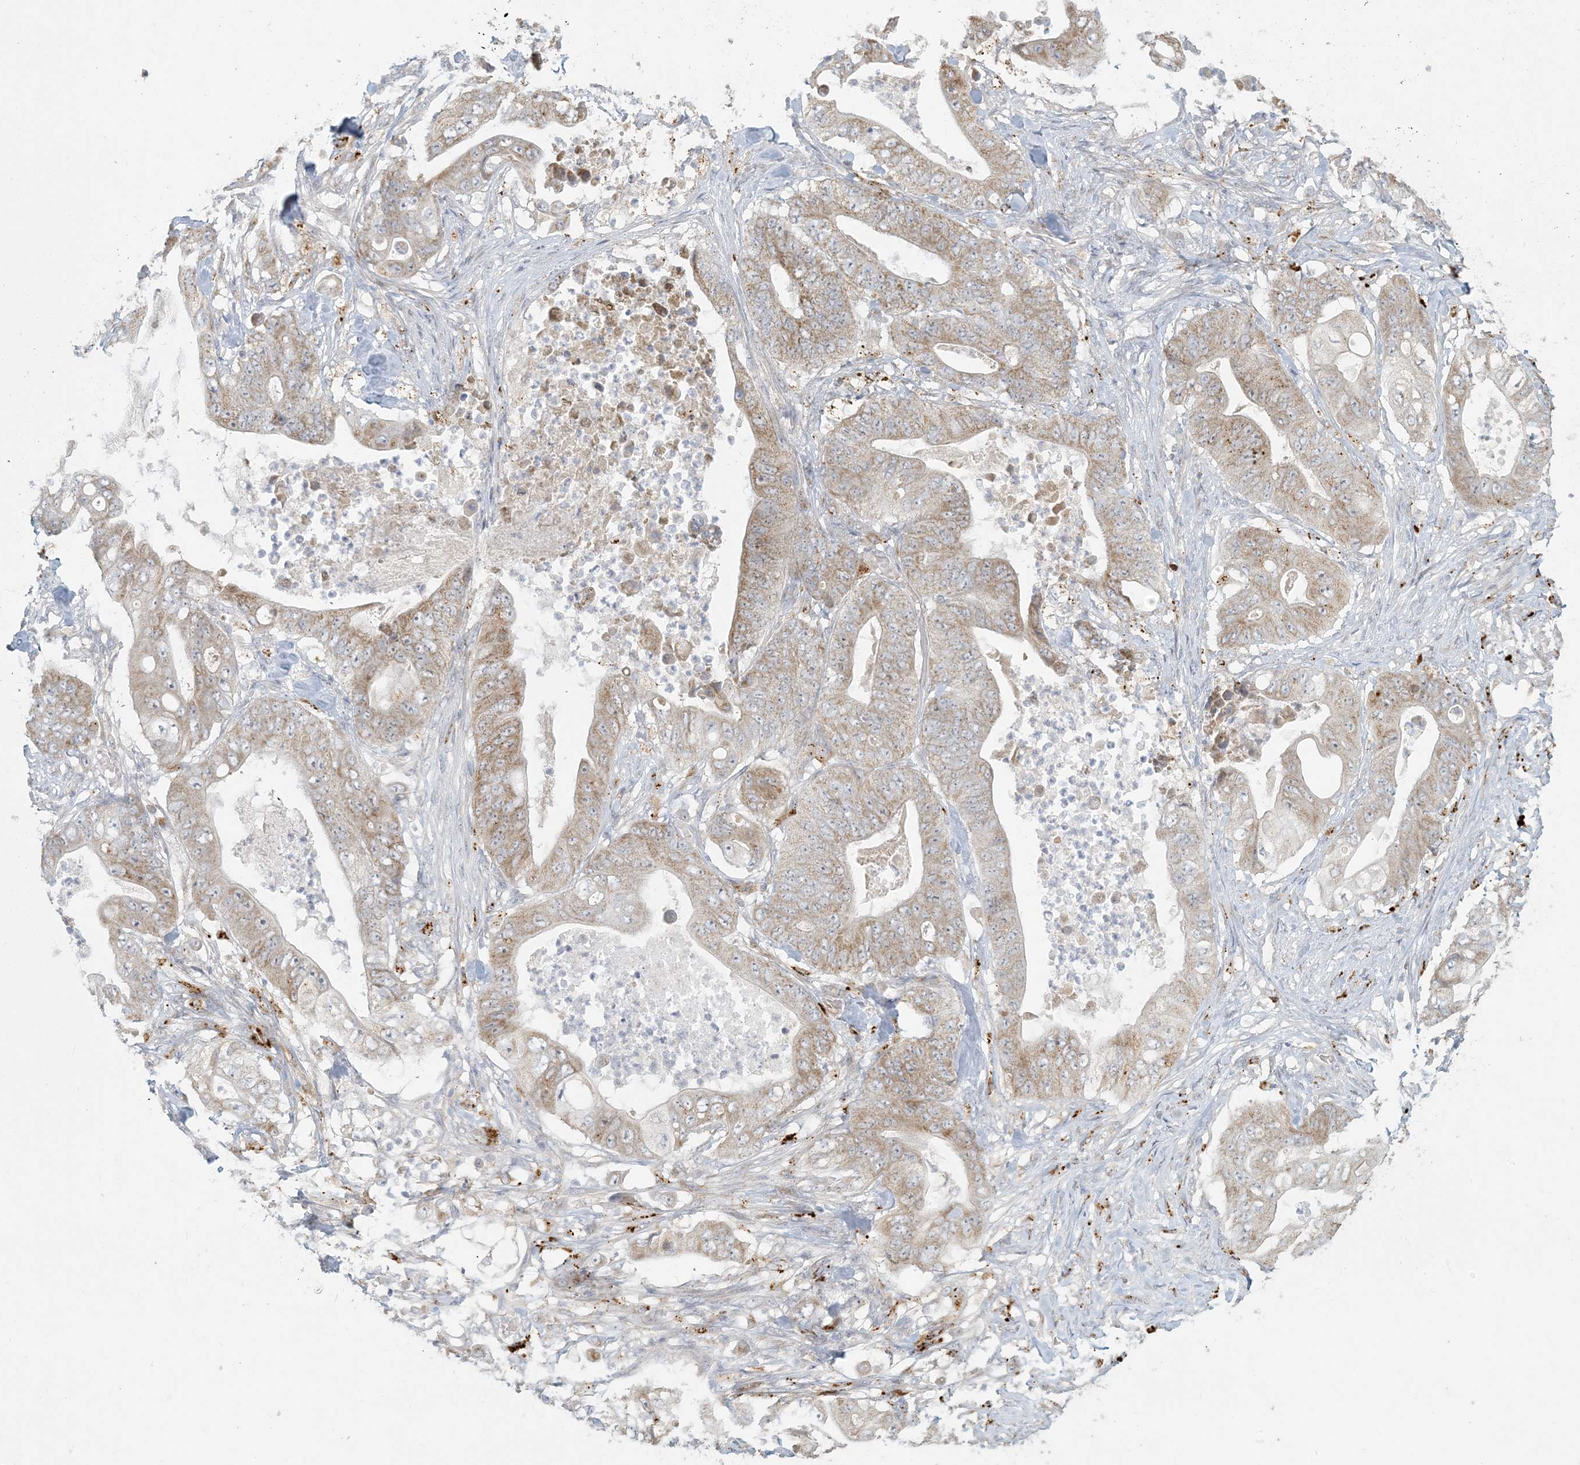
{"staining": {"intensity": "weak", "quantity": ">75%", "location": "cytoplasmic/membranous"}, "tissue": "stomach cancer", "cell_type": "Tumor cells", "image_type": "cancer", "snomed": [{"axis": "morphology", "description": "Adenocarcinoma, NOS"}, {"axis": "topography", "description": "Stomach"}], "caption": "Tumor cells demonstrate low levels of weak cytoplasmic/membranous positivity in approximately >75% of cells in stomach cancer.", "gene": "MCAT", "patient": {"sex": "female", "age": 73}}